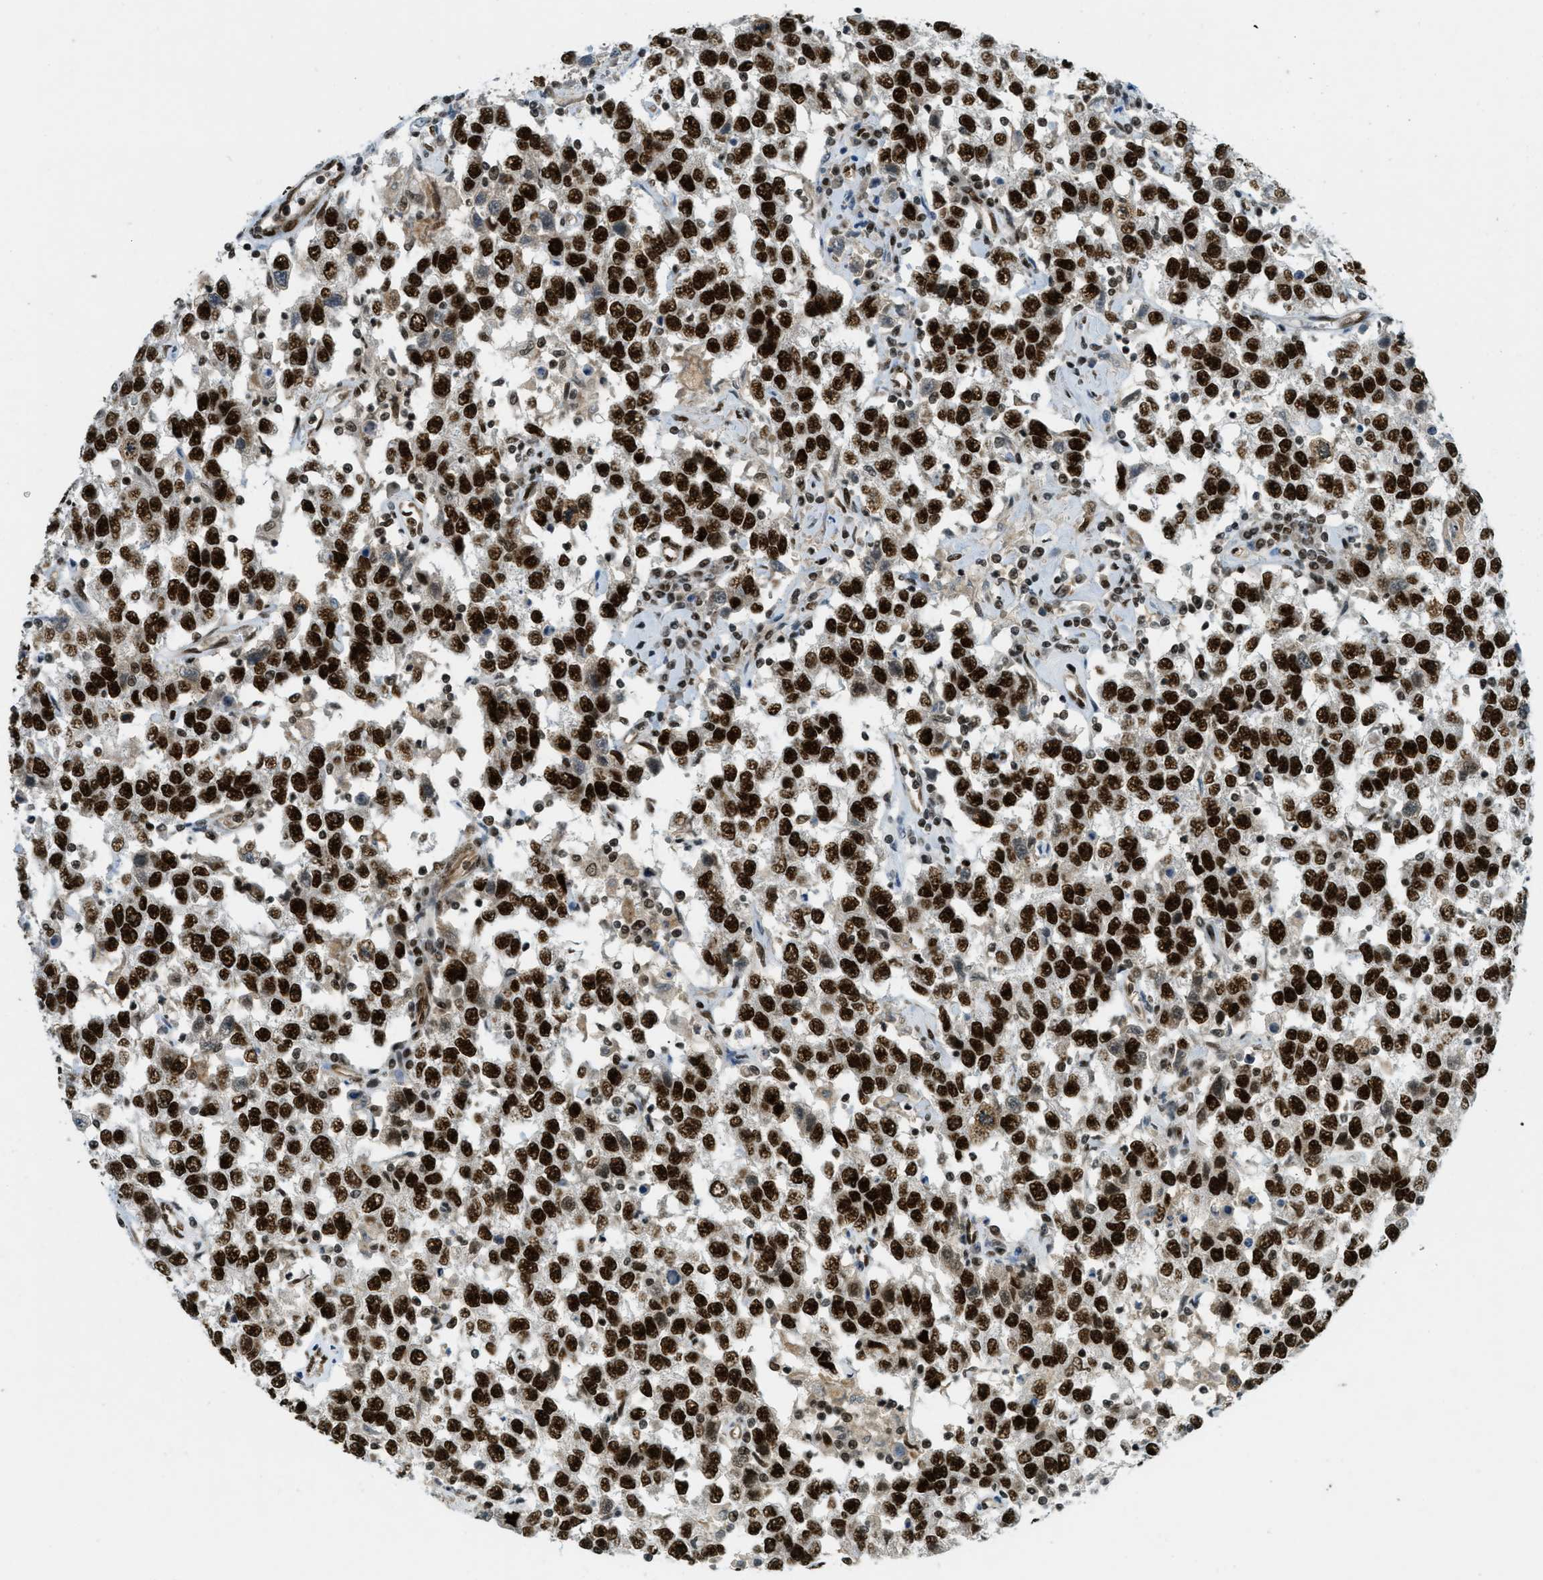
{"staining": {"intensity": "strong", "quantity": ">75%", "location": "nuclear"}, "tissue": "testis cancer", "cell_type": "Tumor cells", "image_type": "cancer", "snomed": [{"axis": "morphology", "description": "Seminoma, NOS"}, {"axis": "topography", "description": "Testis"}], "caption": "IHC image of human testis seminoma stained for a protein (brown), which demonstrates high levels of strong nuclear staining in about >75% of tumor cells.", "gene": "ZFR", "patient": {"sex": "male", "age": 41}}